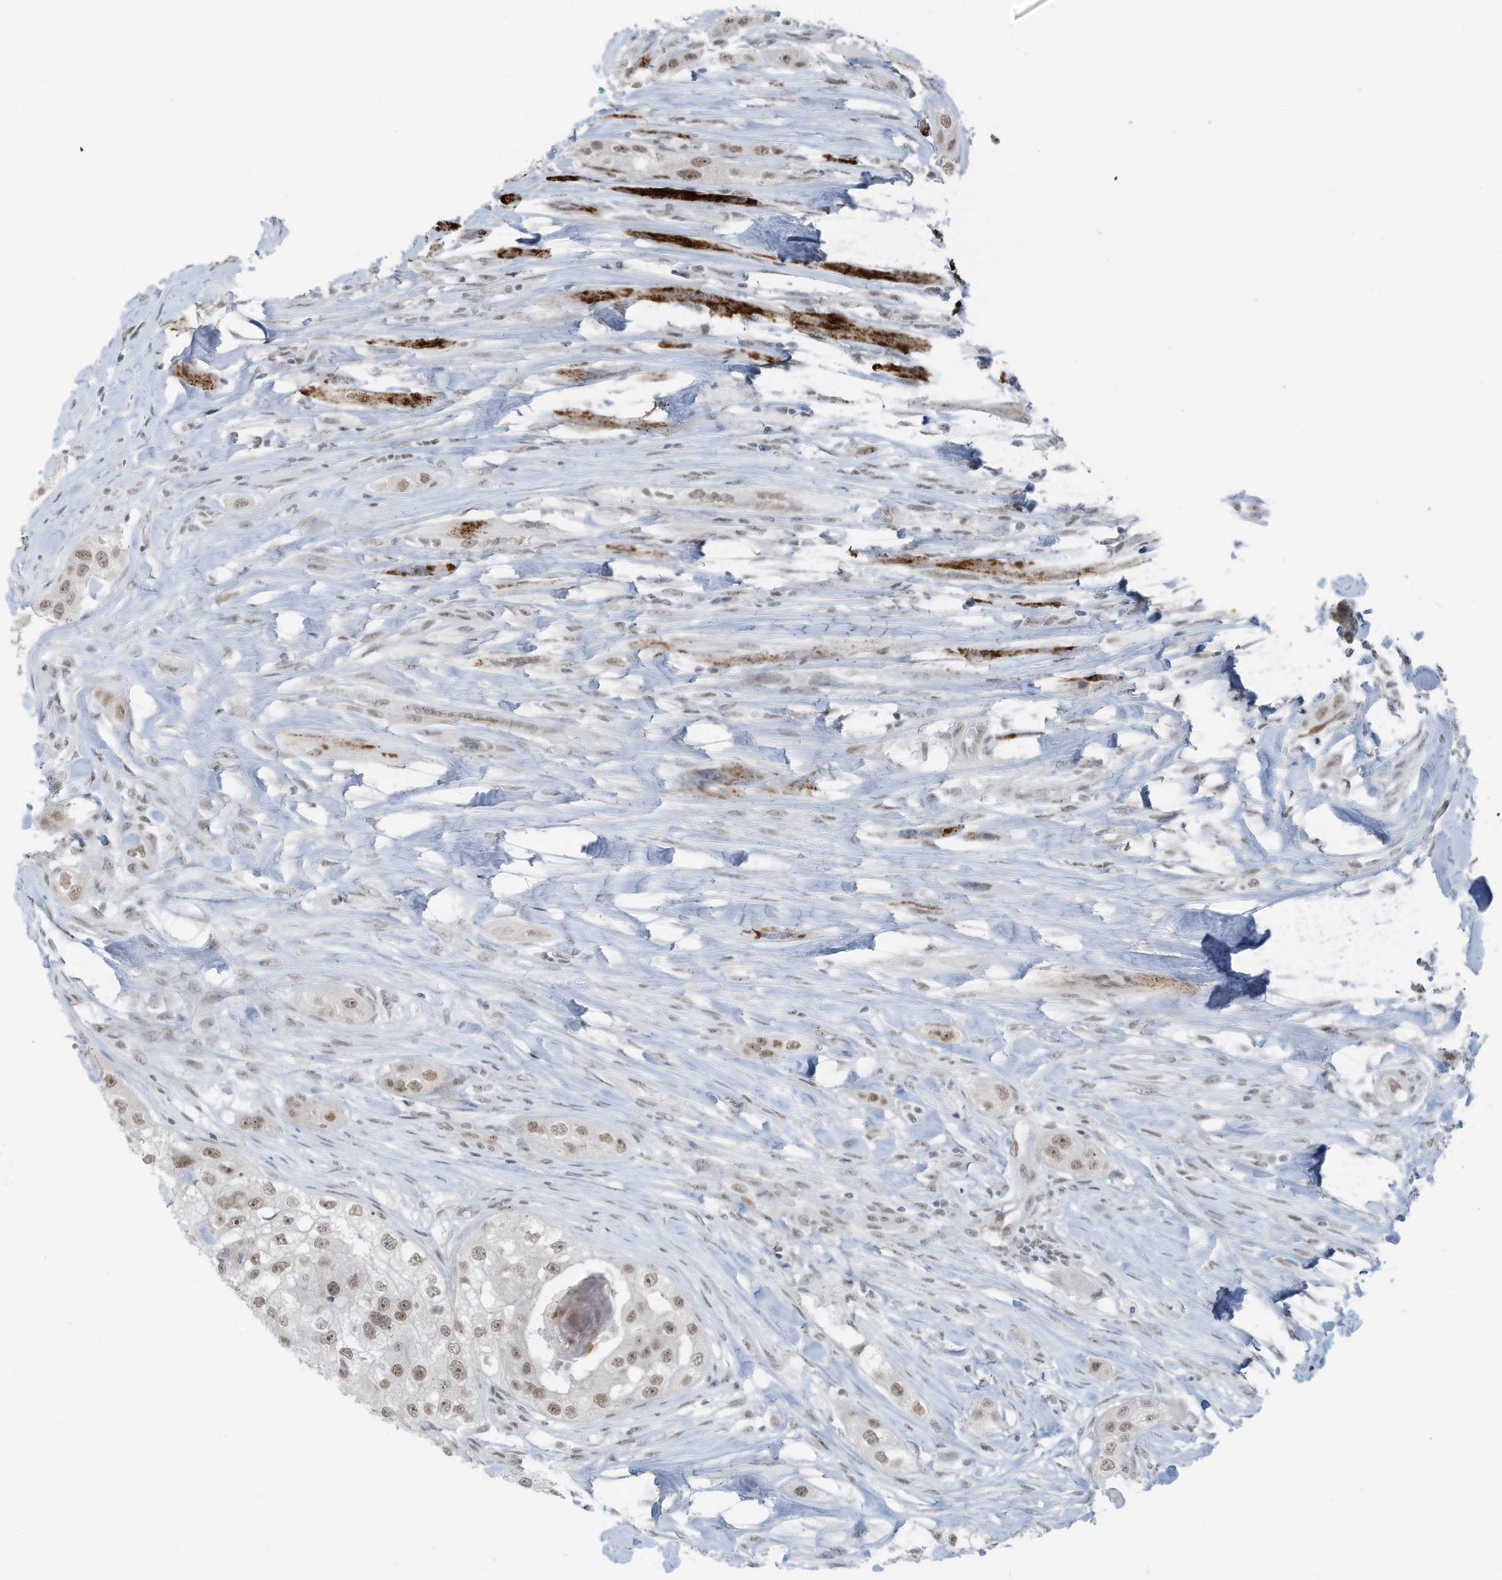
{"staining": {"intensity": "moderate", "quantity": ">75%", "location": "nuclear"}, "tissue": "head and neck cancer", "cell_type": "Tumor cells", "image_type": "cancer", "snomed": [{"axis": "morphology", "description": "Normal tissue, NOS"}, {"axis": "morphology", "description": "Squamous cell carcinoma, NOS"}, {"axis": "topography", "description": "Skeletal muscle"}, {"axis": "topography", "description": "Head-Neck"}], "caption": "High-power microscopy captured an immunohistochemistry (IHC) histopathology image of head and neck cancer, revealing moderate nuclear staining in about >75% of tumor cells.", "gene": "WRNIP1", "patient": {"sex": "male", "age": 51}}